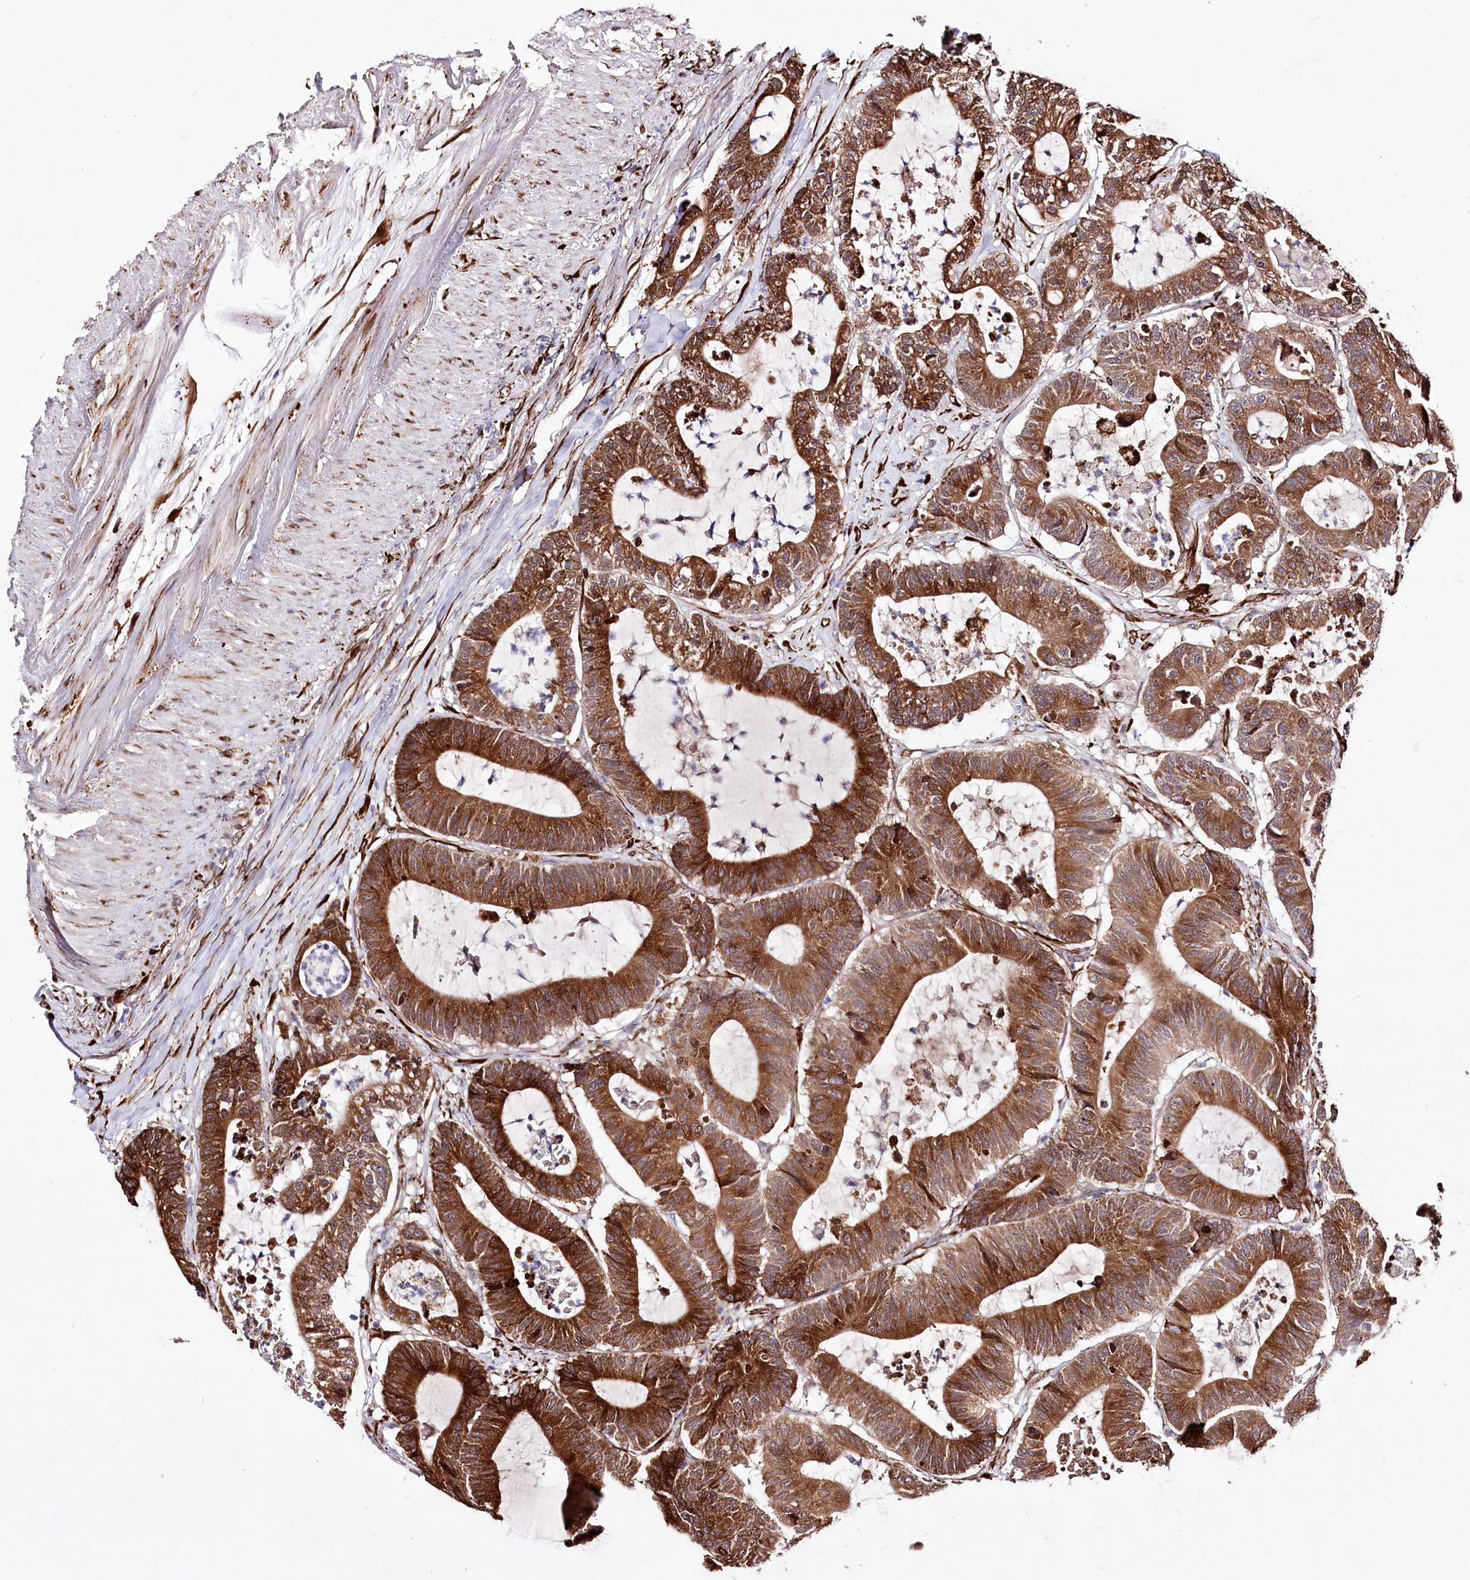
{"staining": {"intensity": "strong", "quantity": ">75%", "location": "cytoplasmic/membranous"}, "tissue": "colorectal cancer", "cell_type": "Tumor cells", "image_type": "cancer", "snomed": [{"axis": "morphology", "description": "Adenocarcinoma, NOS"}, {"axis": "topography", "description": "Colon"}], "caption": "Strong cytoplasmic/membranous protein positivity is seen in approximately >75% of tumor cells in colorectal cancer.", "gene": "WWC1", "patient": {"sex": "female", "age": 84}}